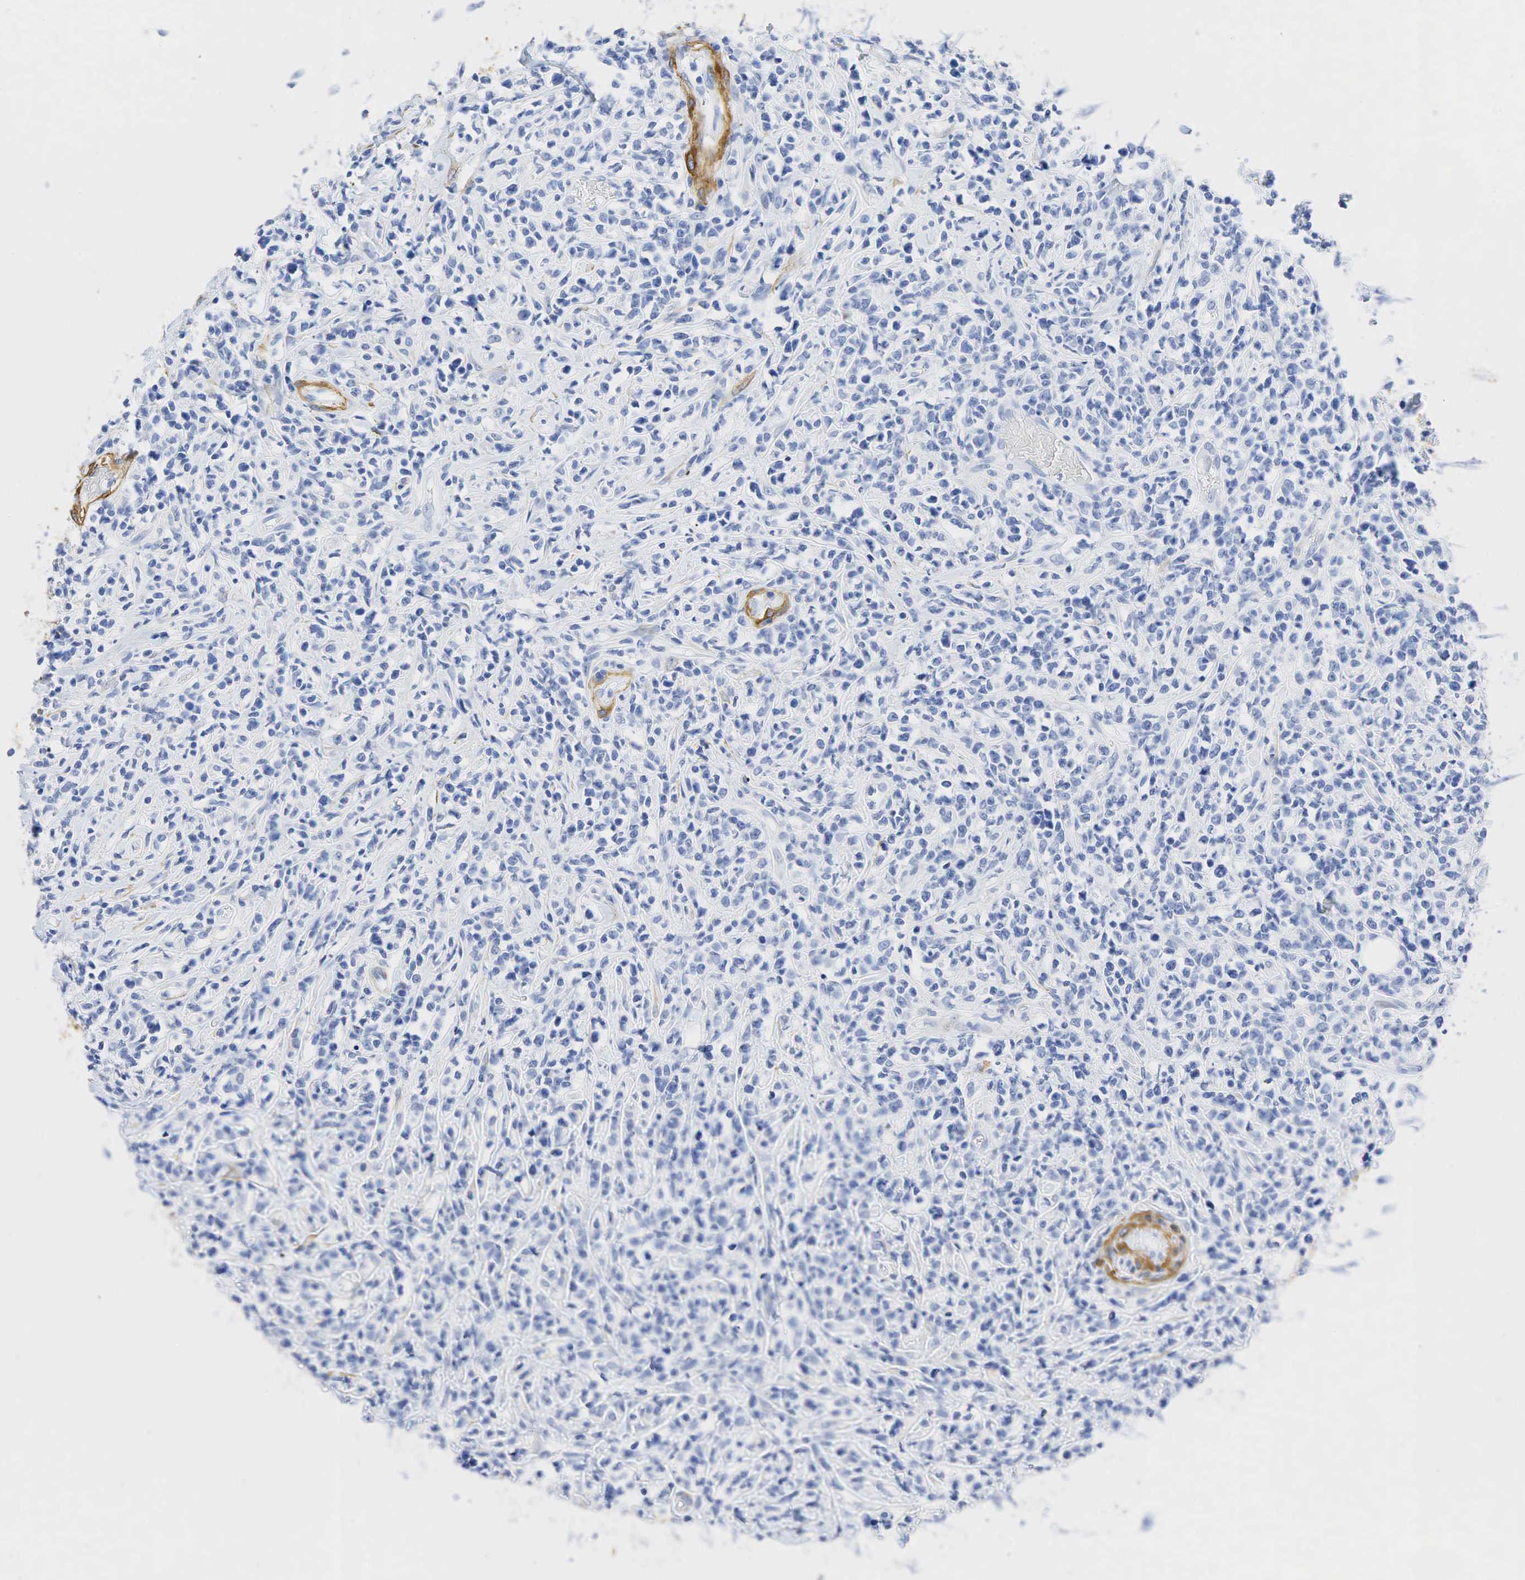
{"staining": {"intensity": "negative", "quantity": "none", "location": "none"}, "tissue": "lymphoma", "cell_type": "Tumor cells", "image_type": "cancer", "snomed": [{"axis": "morphology", "description": "Malignant lymphoma, non-Hodgkin's type, High grade"}, {"axis": "topography", "description": "Colon"}], "caption": "Immunohistochemical staining of human lymphoma exhibits no significant positivity in tumor cells.", "gene": "ACTA1", "patient": {"sex": "male", "age": 82}}